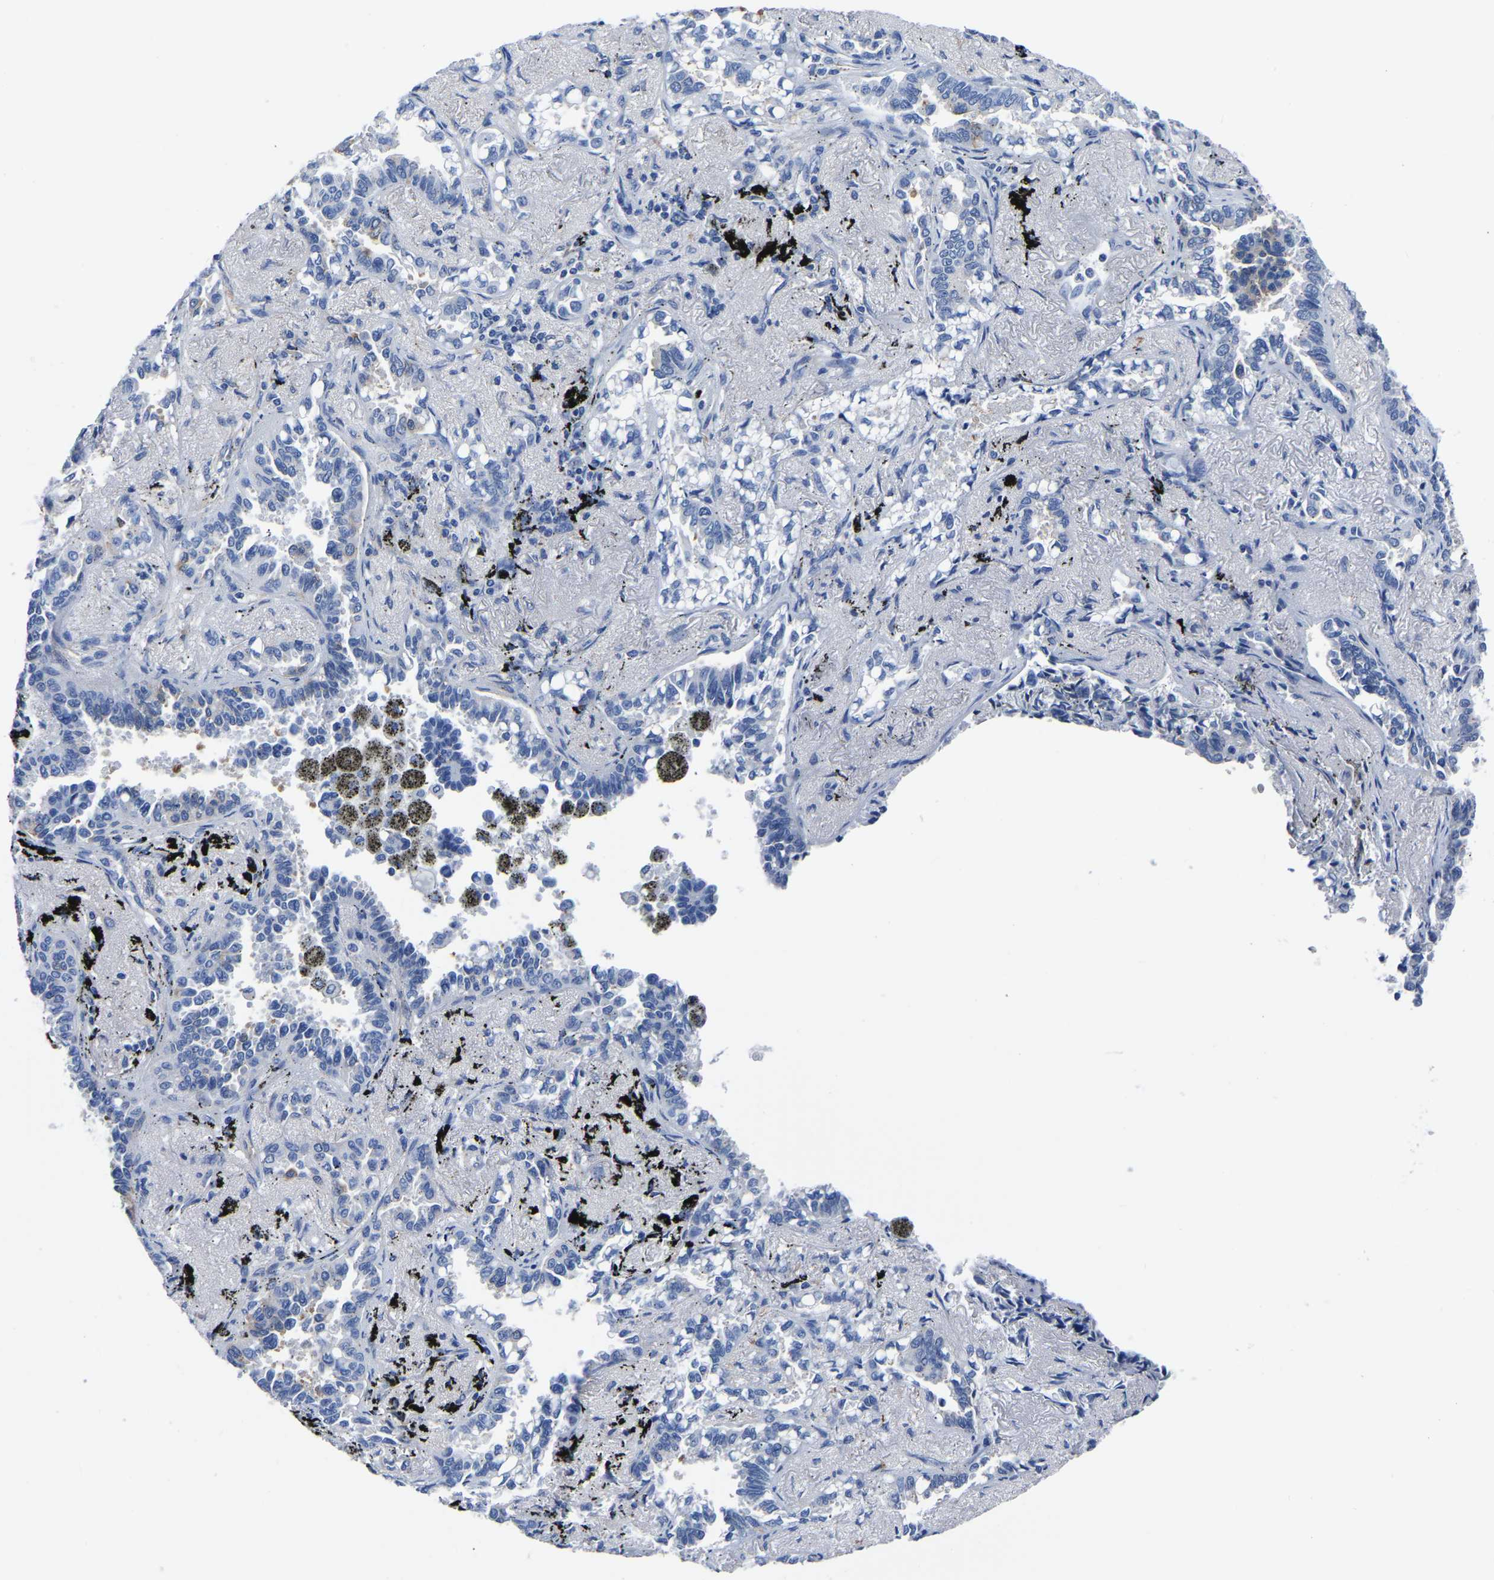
{"staining": {"intensity": "negative", "quantity": "none", "location": "none"}, "tissue": "lung cancer", "cell_type": "Tumor cells", "image_type": "cancer", "snomed": [{"axis": "morphology", "description": "Adenocarcinoma, NOS"}, {"axis": "topography", "description": "Lung"}], "caption": "A photomicrograph of lung cancer (adenocarcinoma) stained for a protein exhibits no brown staining in tumor cells.", "gene": "TFG", "patient": {"sex": "male", "age": 59}}